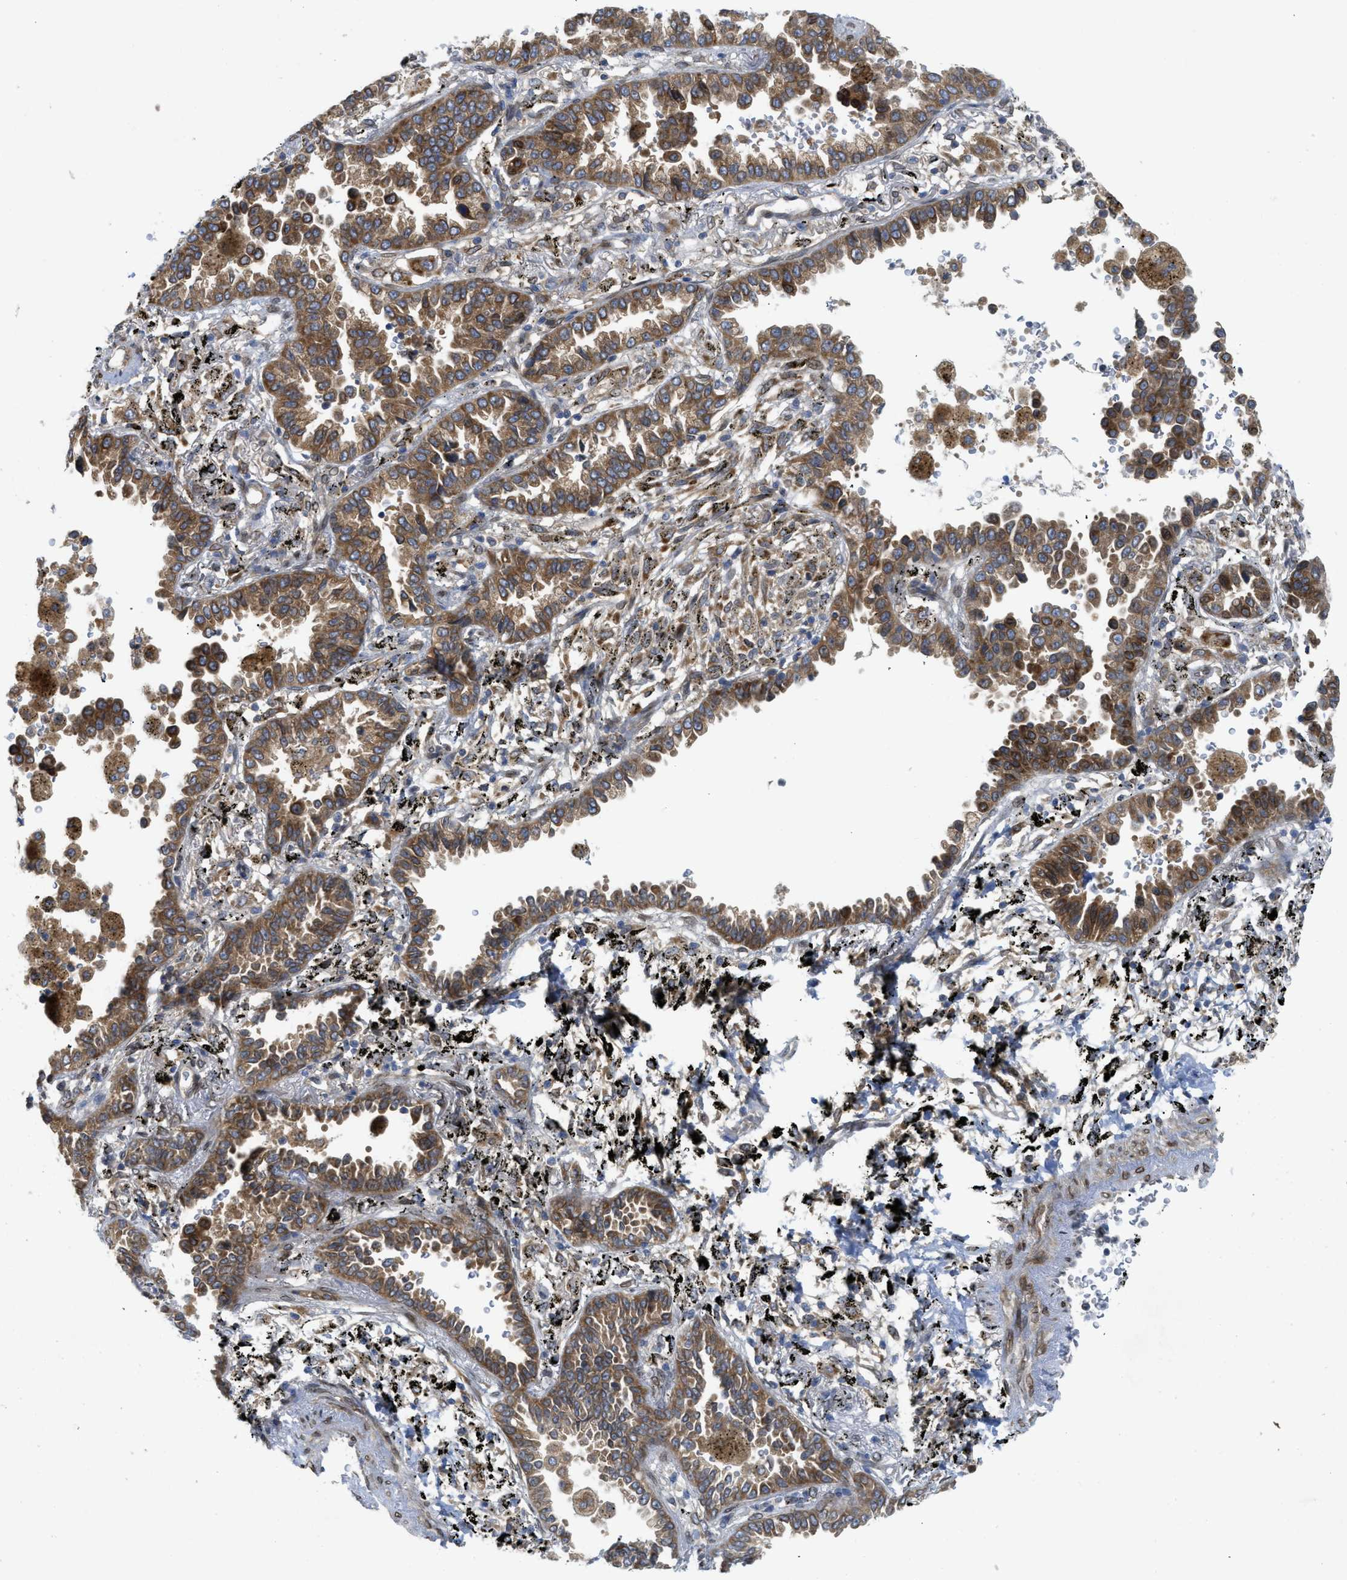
{"staining": {"intensity": "moderate", "quantity": ">75%", "location": "cytoplasmic/membranous"}, "tissue": "lung cancer", "cell_type": "Tumor cells", "image_type": "cancer", "snomed": [{"axis": "morphology", "description": "Normal tissue, NOS"}, {"axis": "morphology", "description": "Adenocarcinoma, NOS"}, {"axis": "topography", "description": "Lung"}], "caption": "An image of human lung cancer stained for a protein shows moderate cytoplasmic/membranous brown staining in tumor cells.", "gene": "EIF2AK3", "patient": {"sex": "male", "age": 59}}